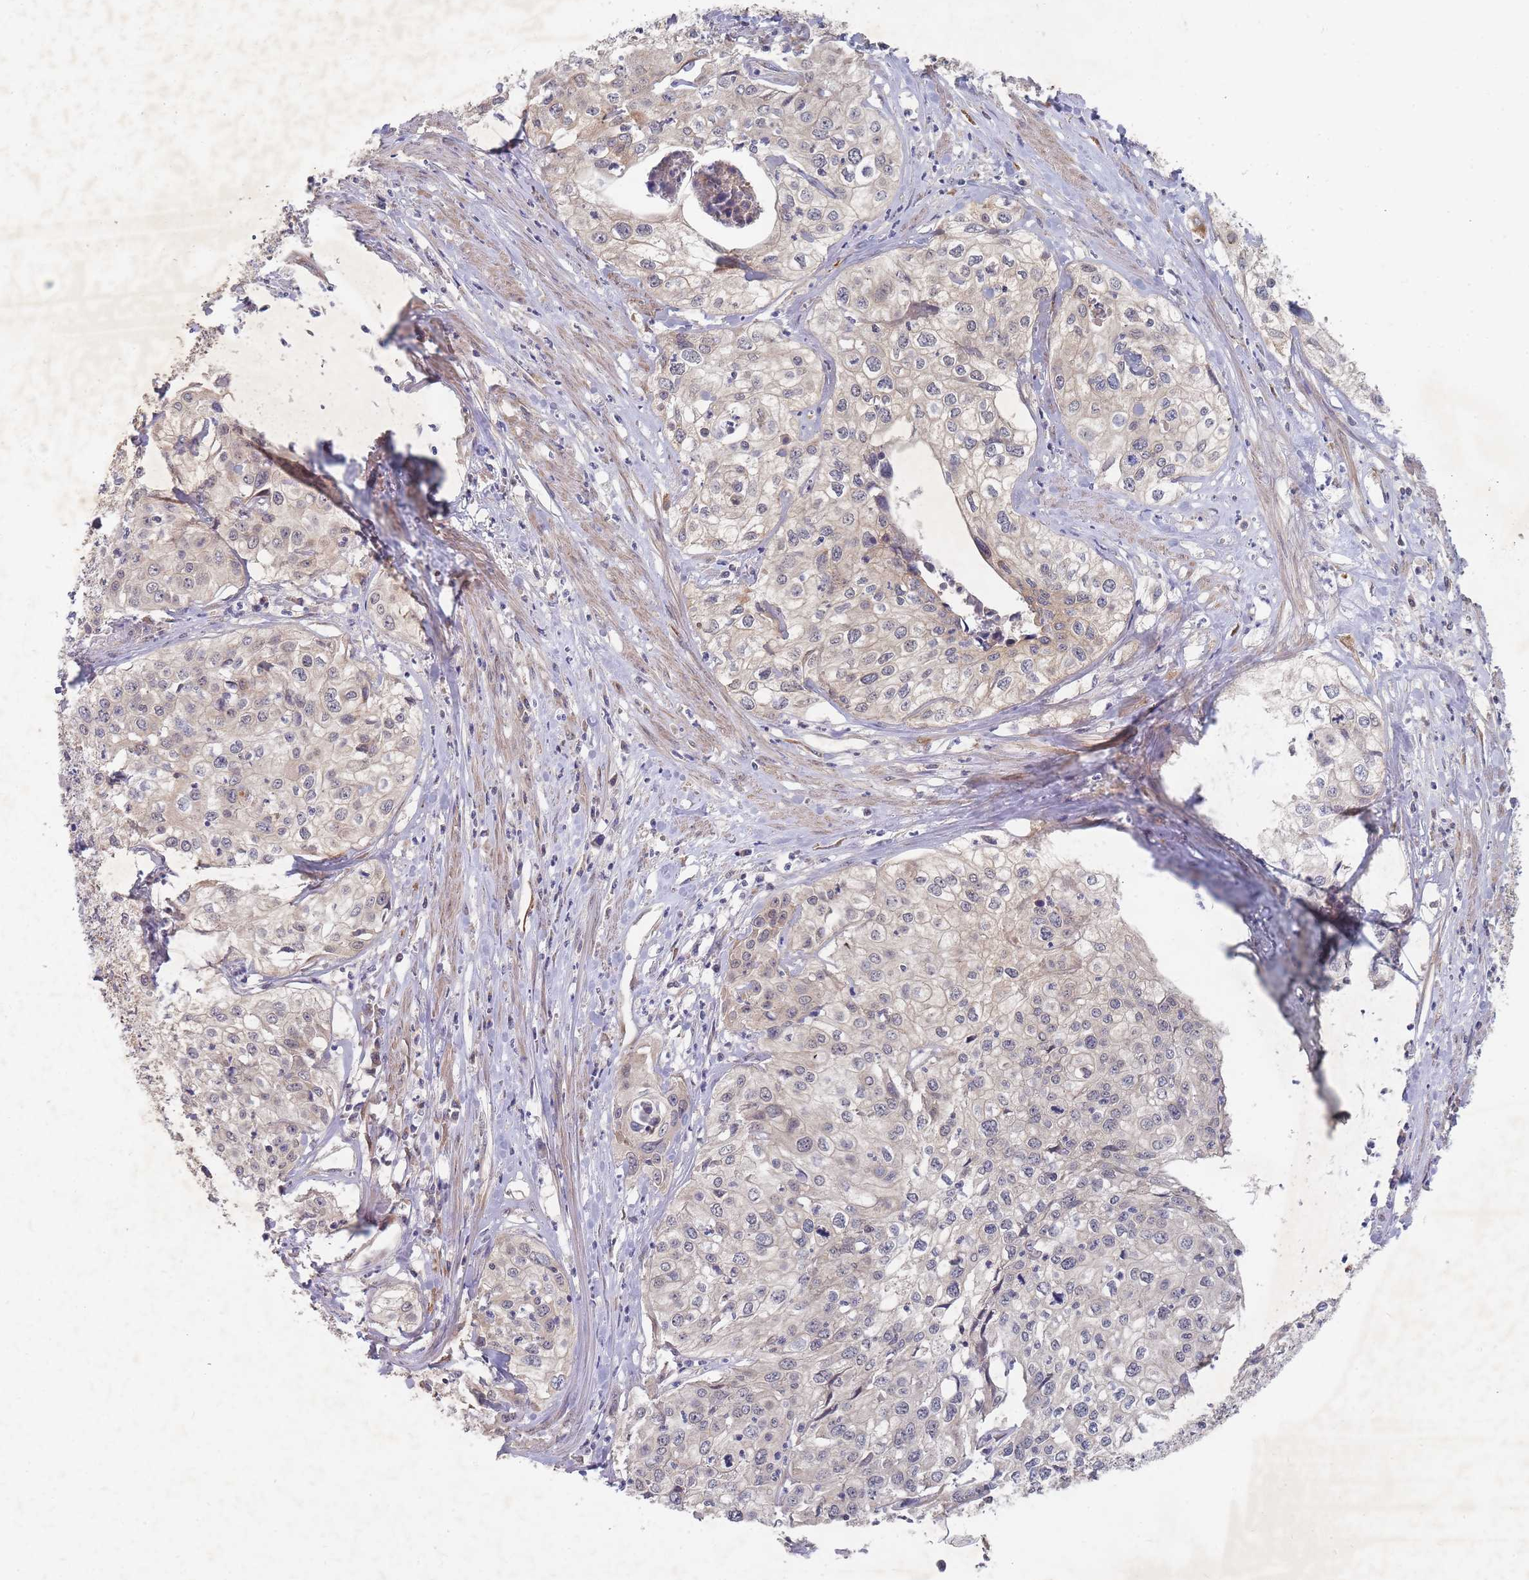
{"staining": {"intensity": "negative", "quantity": "none", "location": "none"}, "tissue": "cervical cancer", "cell_type": "Tumor cells", "image_type": "cancer", "snomed": [{"axis": "morphology", "description": "Squamous cell carcinoma, NOS"}, {"axis": "topography", "description": "Cervix"}], "caption": "Immunohistochemistry (IHC) photomicrograph of human squamous cell carcinoma (cervical) stained for a protein (brown), which exhibits no expression in tumor cells.", "gene": "SLC35F5", "patient": {"sex": "female", "age": 31}}